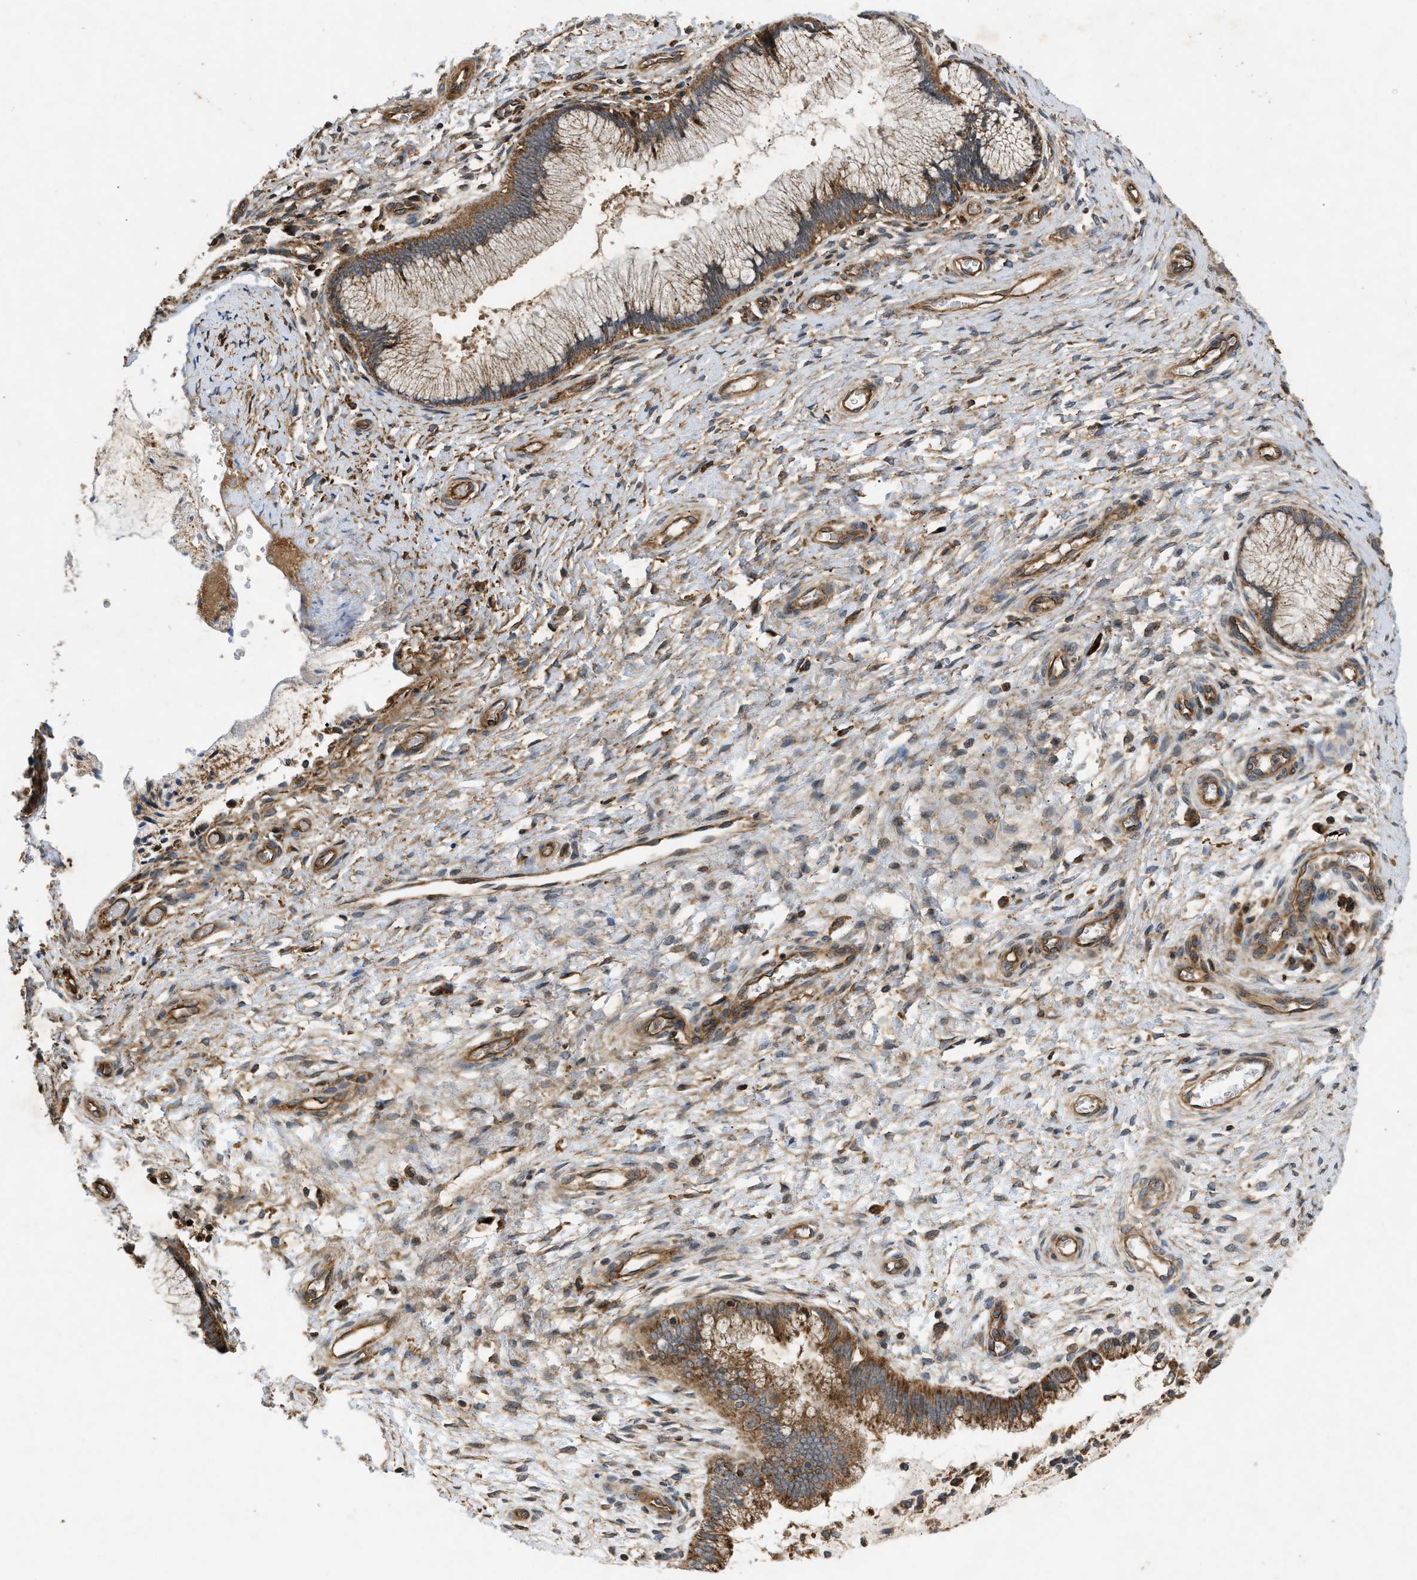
{"staining": {"intensity": "moderate", "quantity": ">75%", "location": "cytoplasmic/membranous"}, "tissue": "cervix", "cell_type": "Glandular cells", "image_type": "normal", "snomed": [{"axis": "morphology", "description": "Normal tissue, NOS"}, {"axis": "topography", "description": "Cervix"}], "caption": "Approximately >75% of glandular cells in normal cervix show moderate cytoplasmic/membranous protein expression as visualized by brown immunohistochemical staining.", "gene": "GNB4", "patient": {"sex": "female", "age": 55}}